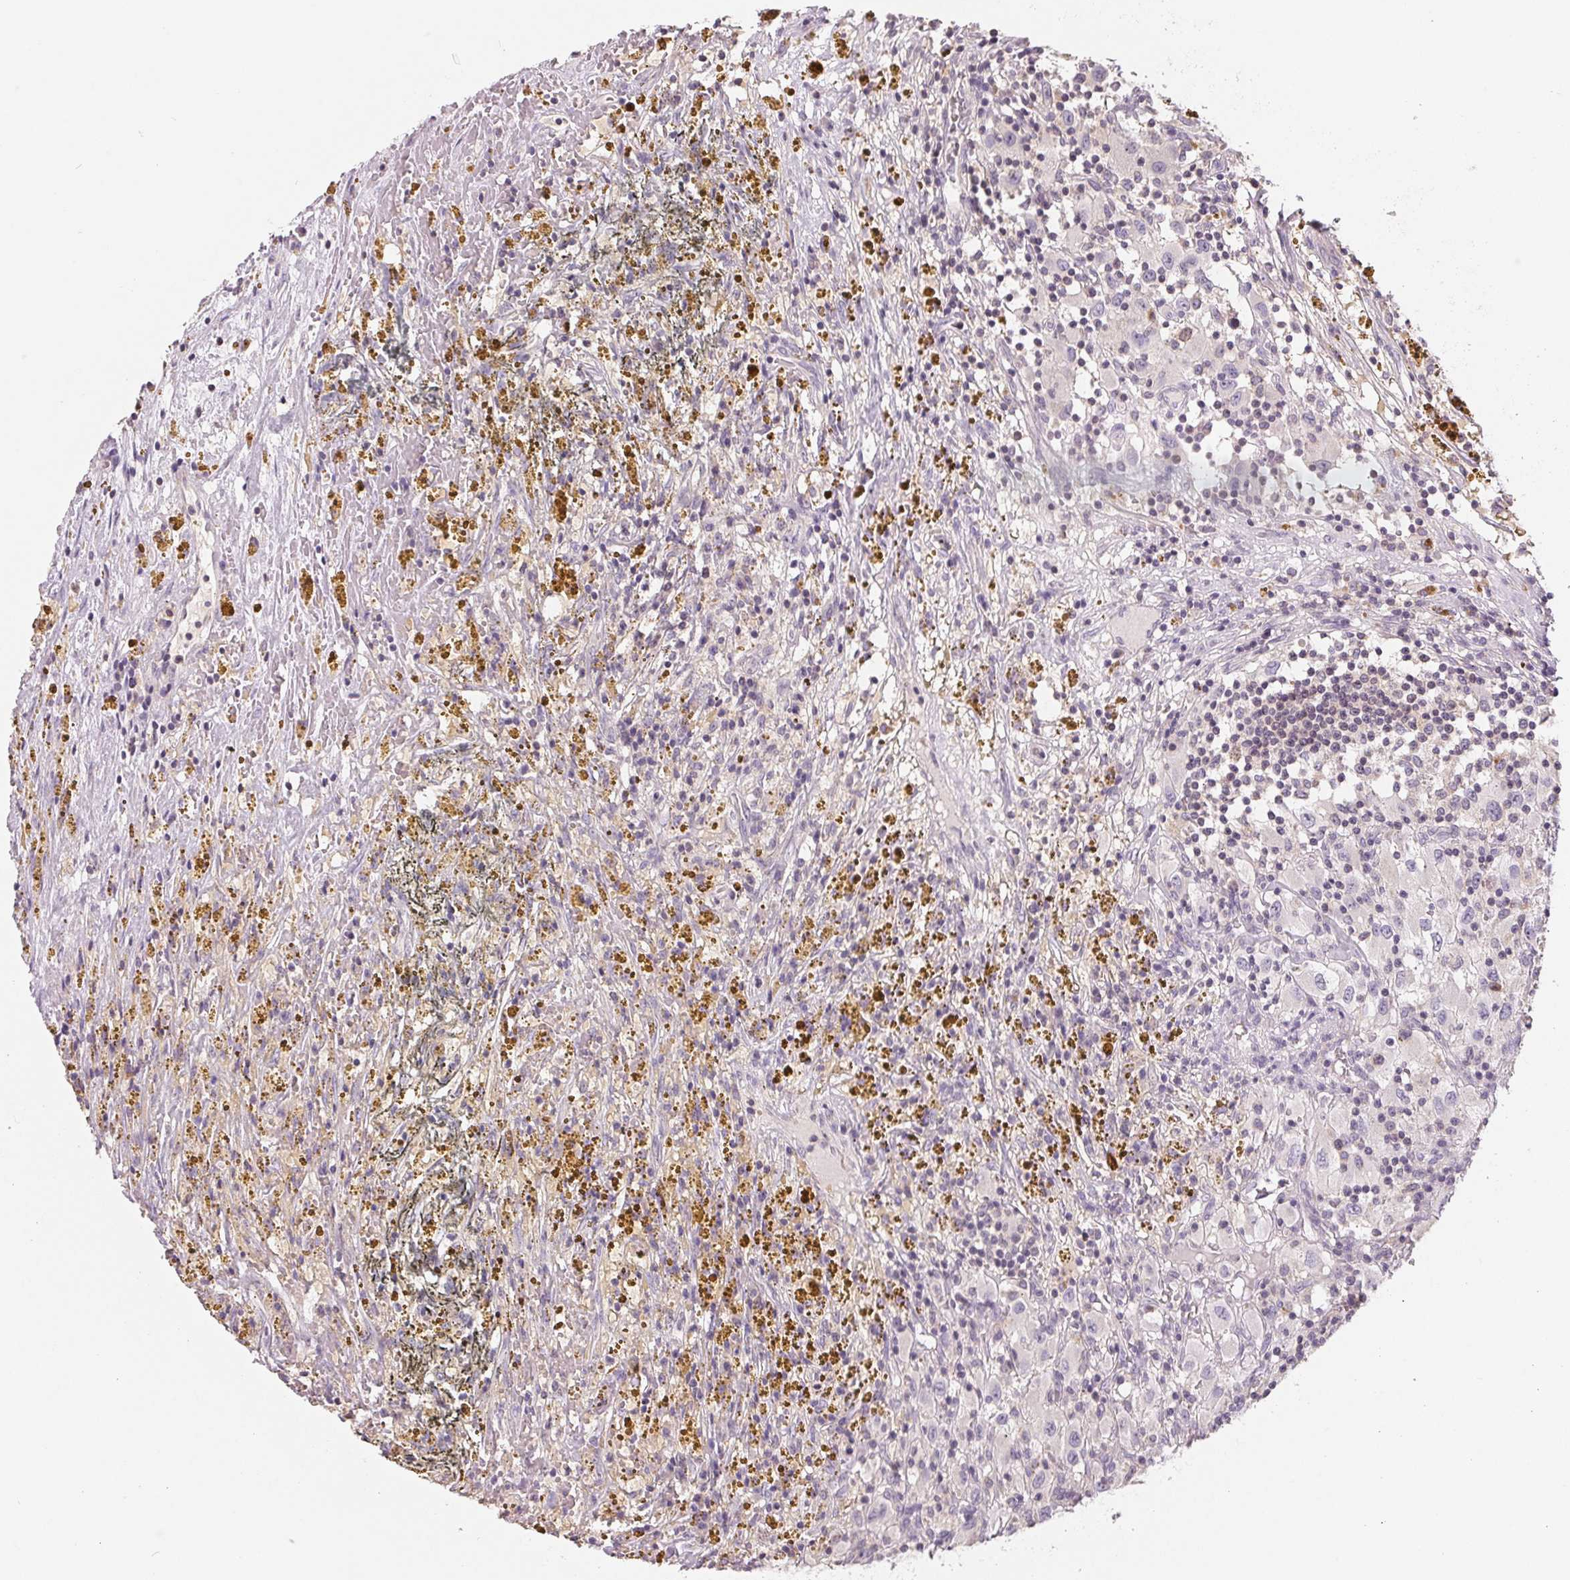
{"staining": {"intensity": "negative", "quantity": "none", "location": "none"}, "tissue": "renal cancer", "cell_type": "Tumor cells", "image_type": "cancer", "snomed": [{"axis": "morphology", "description": "Adenocarcinoma, NOS"}, {"axis": "topography", "description": "Kidney"}], "caption": "Immunohistochemistry (IHC) of human renal cancer (adenocarcinoma) demonstrates no staining in tumor cells.", "gene": "AQP8", "patient": {"sex": "female", "age": 67}}